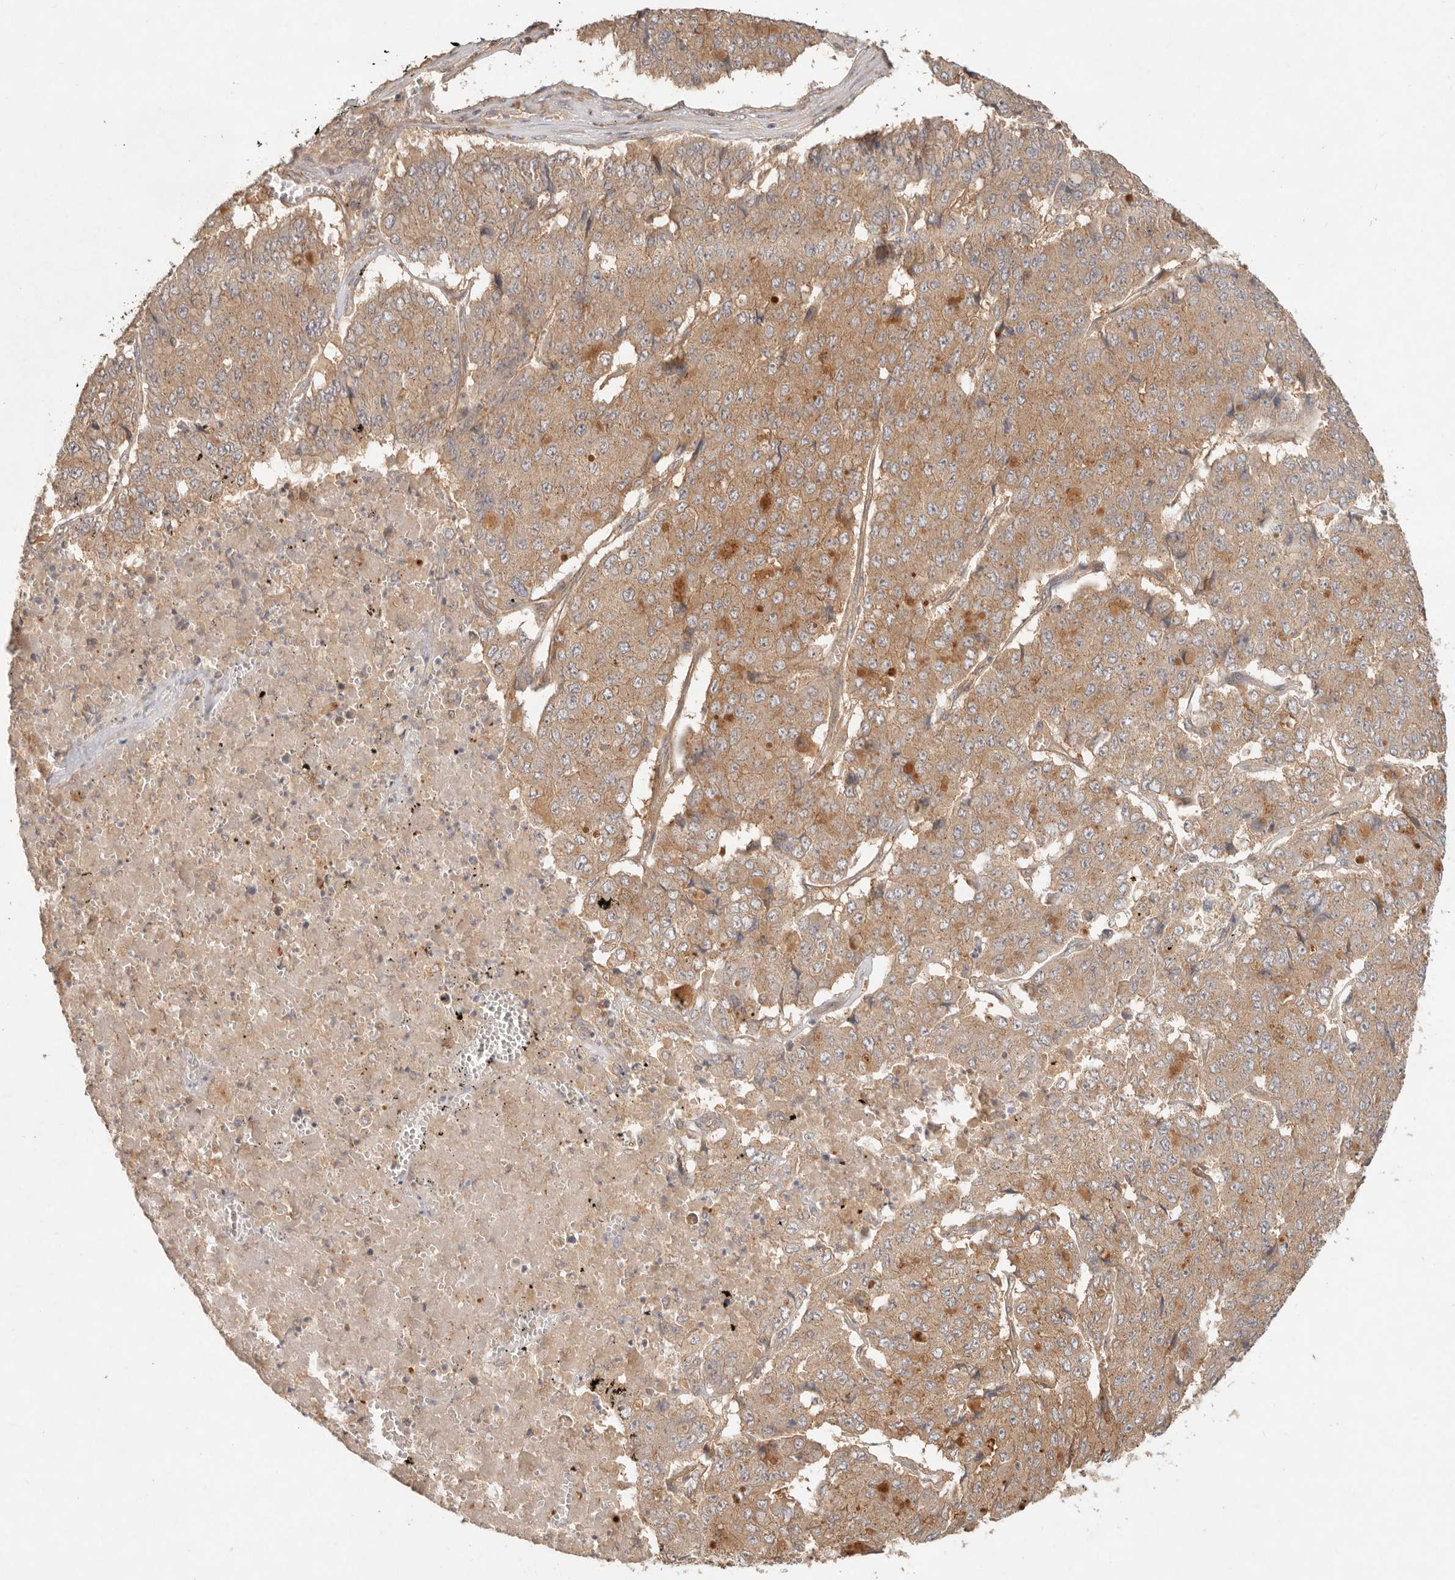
{"staining": {"intensity": "moderate", "quantity": ">75%", "location": "cytoplasmic/membranous"}, "tissue": "pancreatic cancer", "cell_type": "Tumor cells", "image_type": "cancer", "snomed": [{"axis": "morphology", "description": "Adenocarcinoma, NOS"}, {"axis": "topography", "description": "Pancreas"}], "caption": "Immunohistochemistry (IHC) staining of pancreatic cancer, which exhibits medium levels of moderate cytoplasmic/membranous staining in approximately >75% of tumor cells indicating moderate cytoplasmic/membranous protein staining. The staining was performed using DAB (3,3'-diaminobenzidine) (brown) for protein detection and nuclei were counterstained in hematoxylin (blue).", "gene": "HECTD3", "patient": {"sex": "male", "age": 50}}